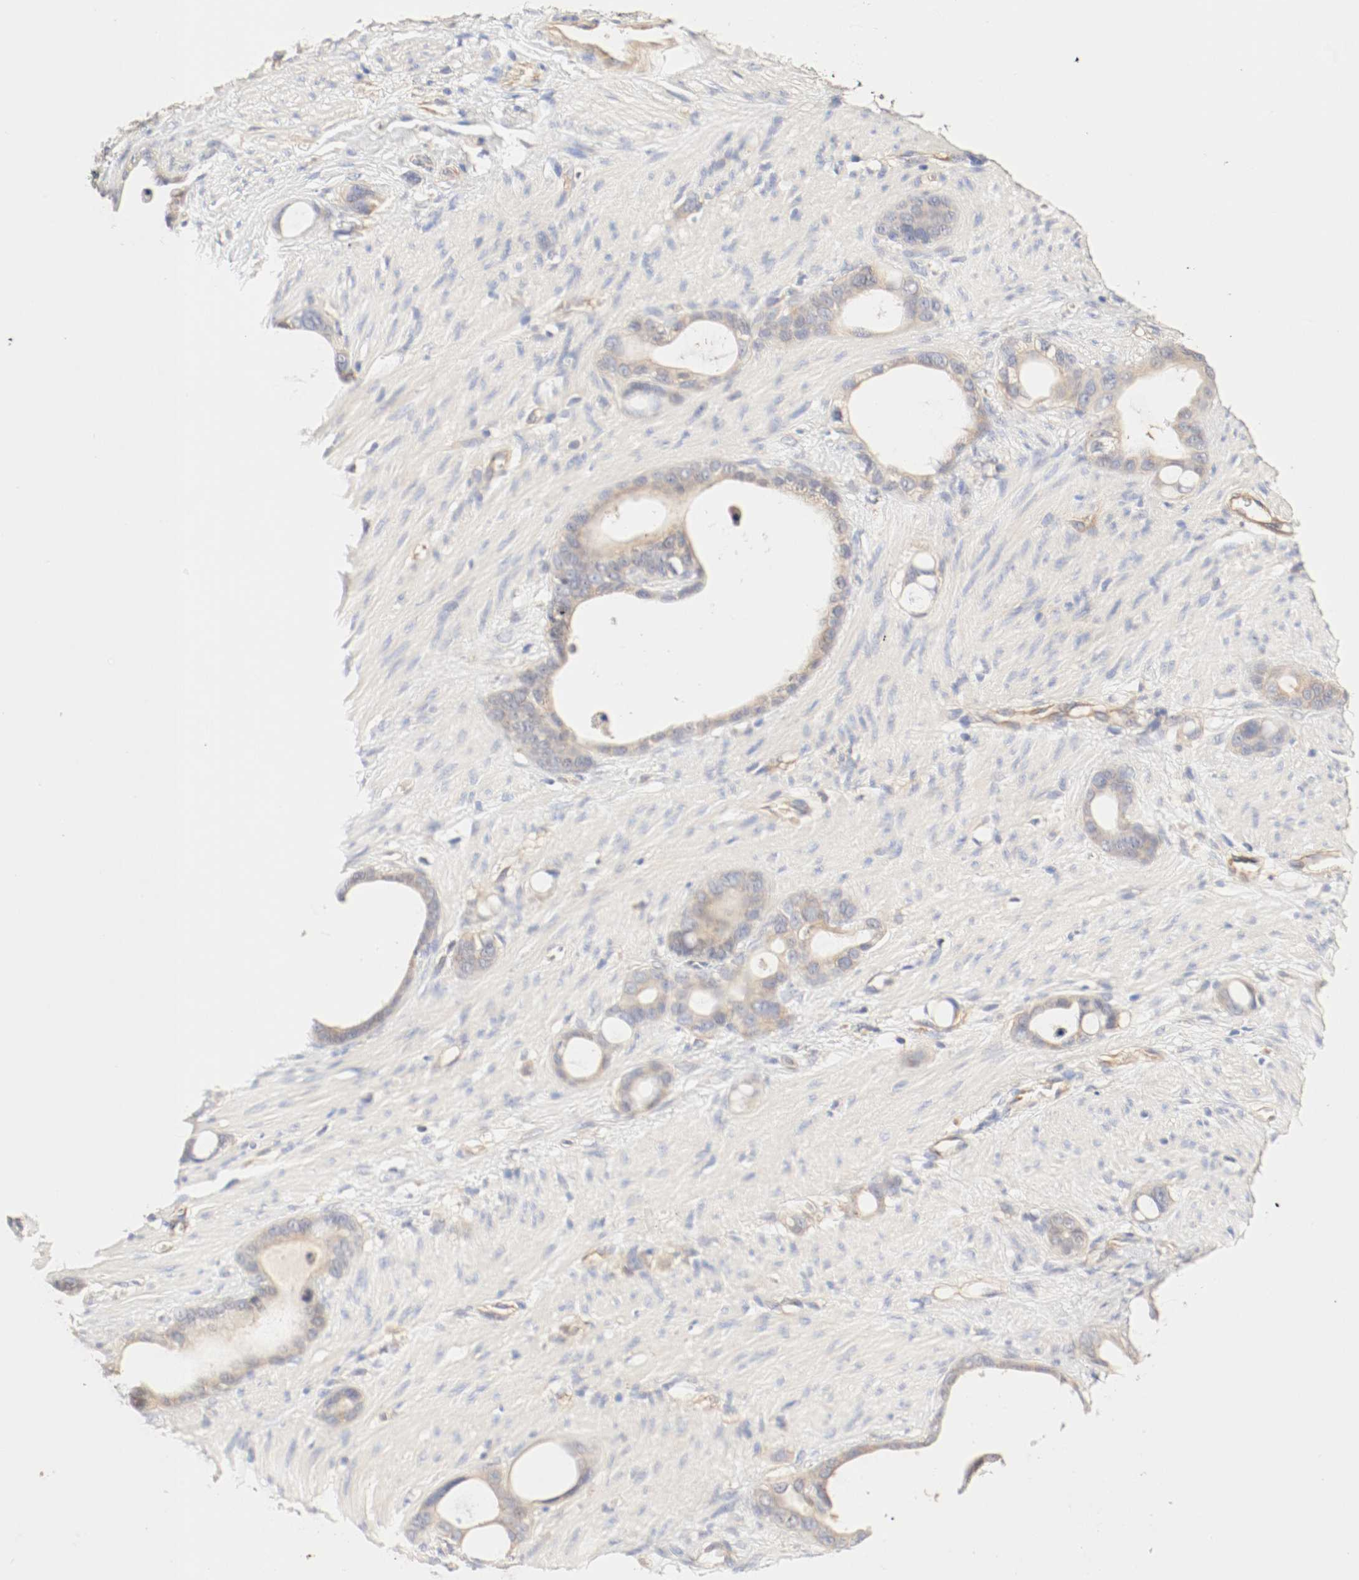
{"staining": {"intensity": "moderate", "quantity": ">75%", "location": "cytoplasmic/membranous"}, "tissue": "stomach cancer", "cell_type": "Tumor cells", "image_type": "cancer", "snomed": [{"axis": "morphology", "description": "Adenocarcinoma, NOS"}, {"axis": "topography", "description": "Stomach"}], "caption": "Adenocarcinoma (stomach) stained with DAB (3,3'-diaminobenzidine) immunohistochemistry (IHC) displays medium levels of moderate cytoplasmic/membranous positivity in about >75% of tumor cells. The protein is stained brown, and the nuclei are stained in blue (DAB IHC with brightfield microscopy, high magnification).", "gene": "GIT1", "patient": {"sex": "female", "age": 75}}